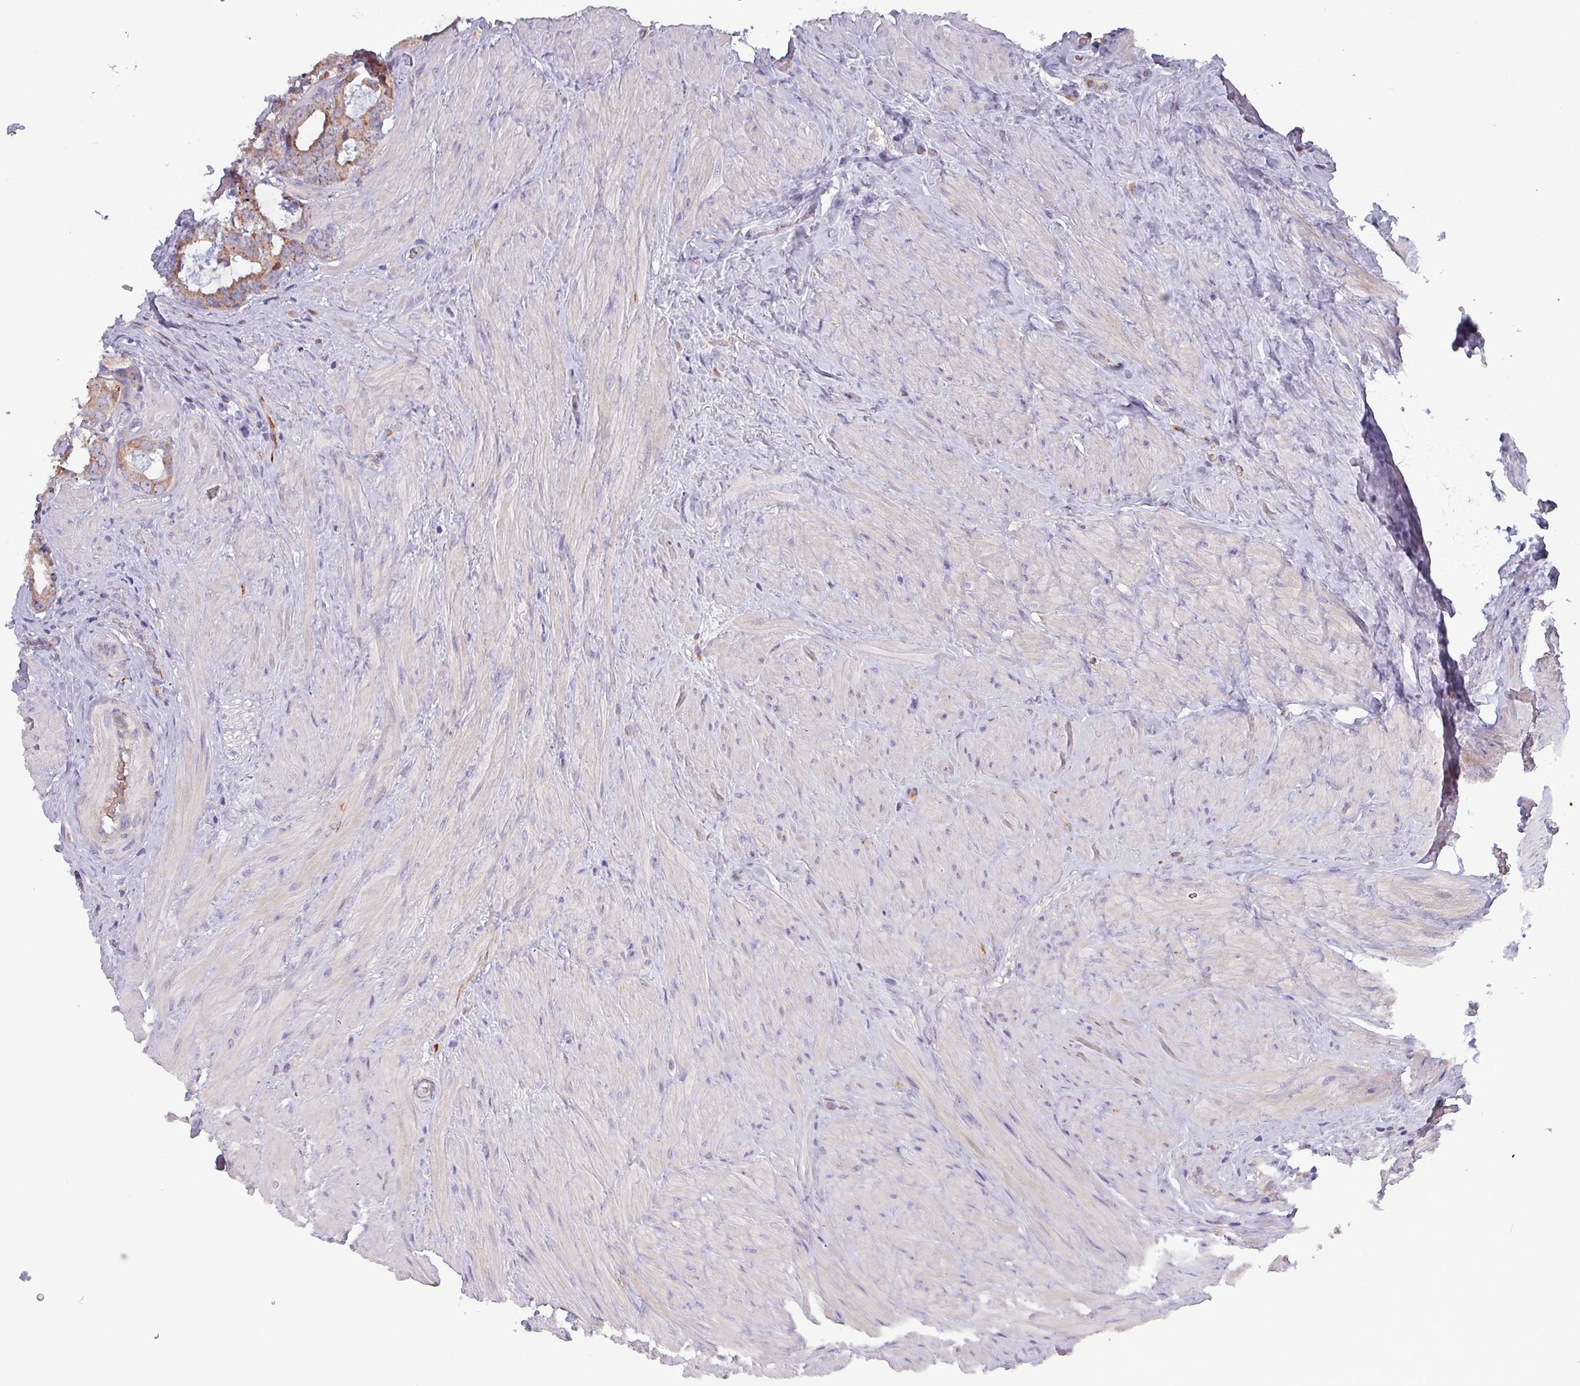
{"staining": {"intensity": "moderate", "quantity": ">75%", "location": "cytoplasmic/membranous"}, "tissue": "prostate cancer", "cell_type": "Tumor cells", "image_type": "cancer", "snomed": [{"axis": "morphology", "description": "Adenocarcinoma, Low grade"}, {"axis": "topography", "description": "Prostate"}], "caption": "Tumor cells demonstrate medium levels of moderate cytoplasmic/membranous positivity in about >75% of cells in prostate cancer (low-grade adenocarcinoma).", "gene": "ZNF322", "patient": {"sex": "male", "age": 71}}